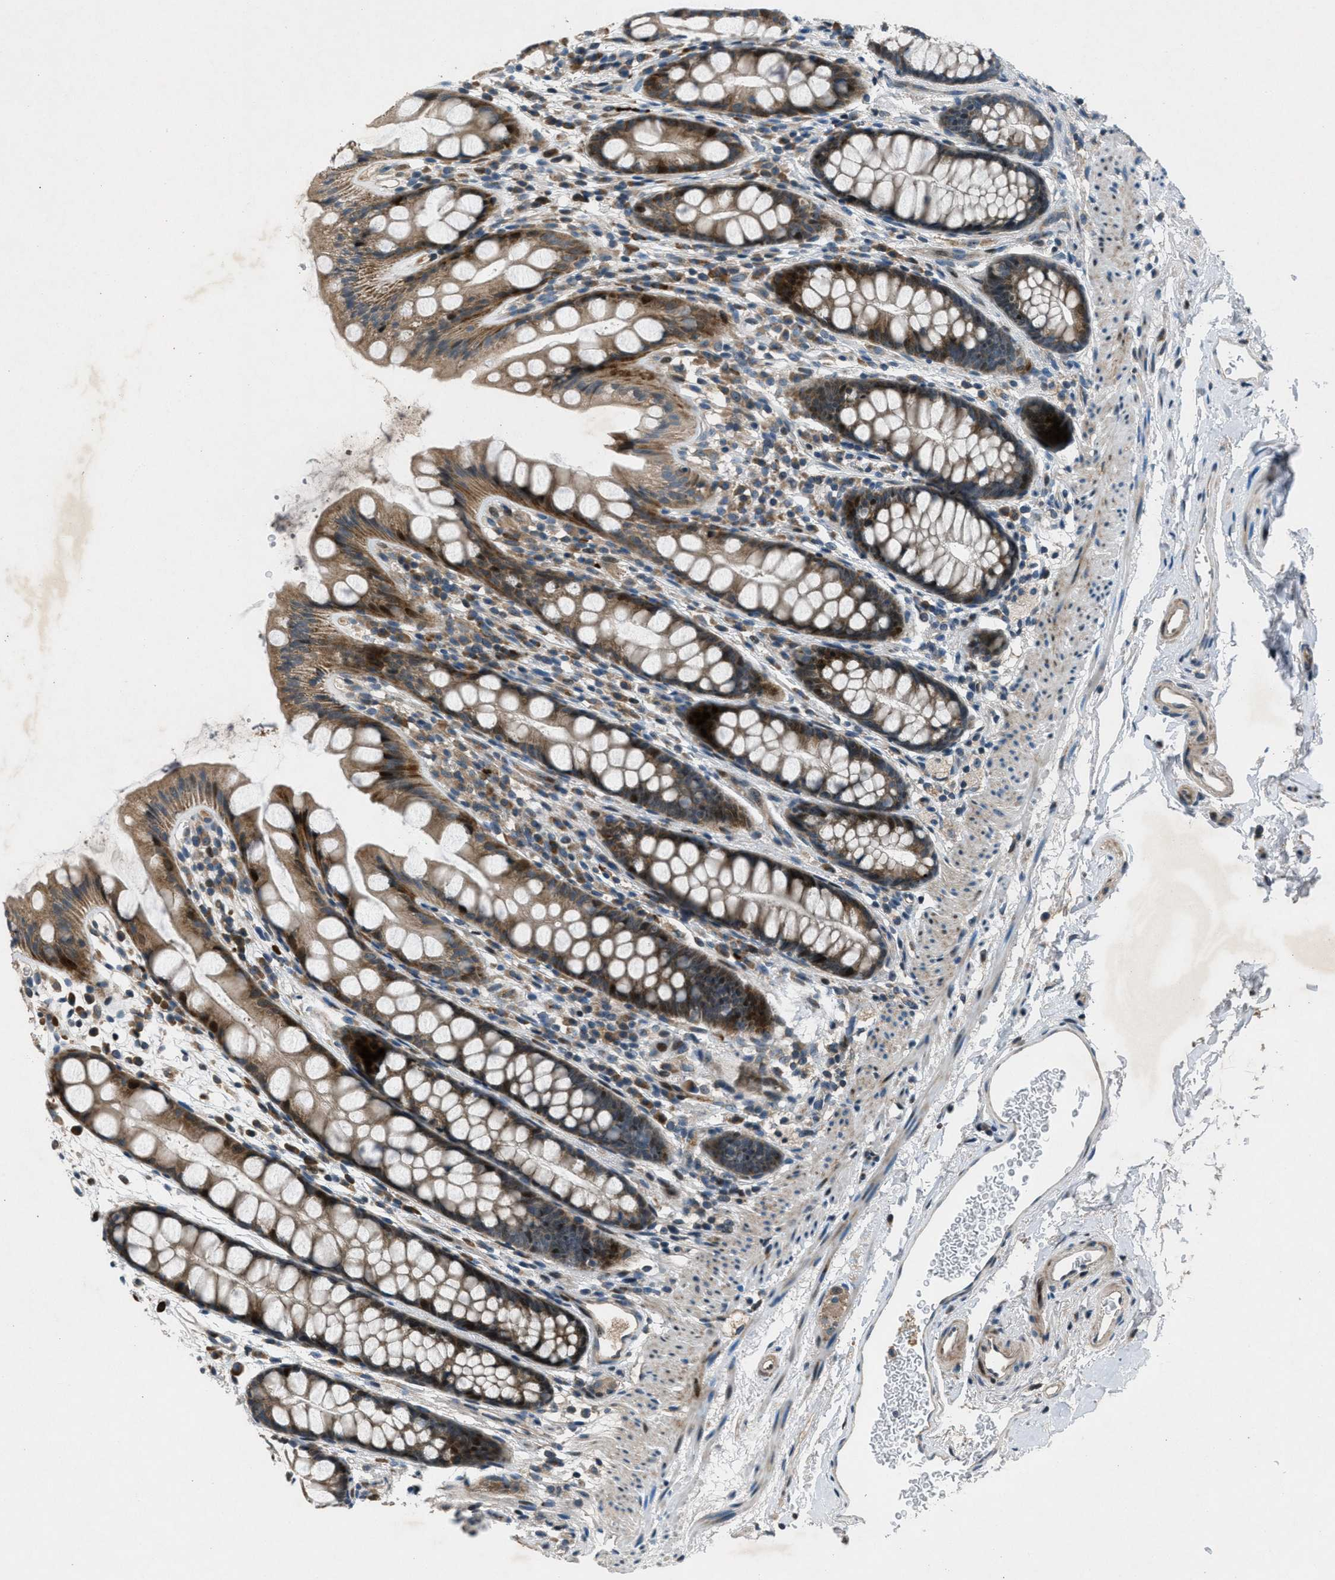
{"staining": {"intensity": "strong", "quantity": ">75%", "location": "cytoplasmic/membranous"}, "tissue": "rectum", "cell_type": "Glandular cells", "image_type": "normal", "snomed": [{"axis": "morphology", "description": "Normal tissue, NOS"}, {"axis": "topography", "description": "Rectum"}], "caption": "IHC of unremarkable human rectum shows high levels of strong cytoplasmic/membranous positivity in about >75% of glandular cells. (DAB IHC with brightfield microscopy, high magnification).", "gene": "CLEC2D", "patient": {"sex": "female", "age": 65}}